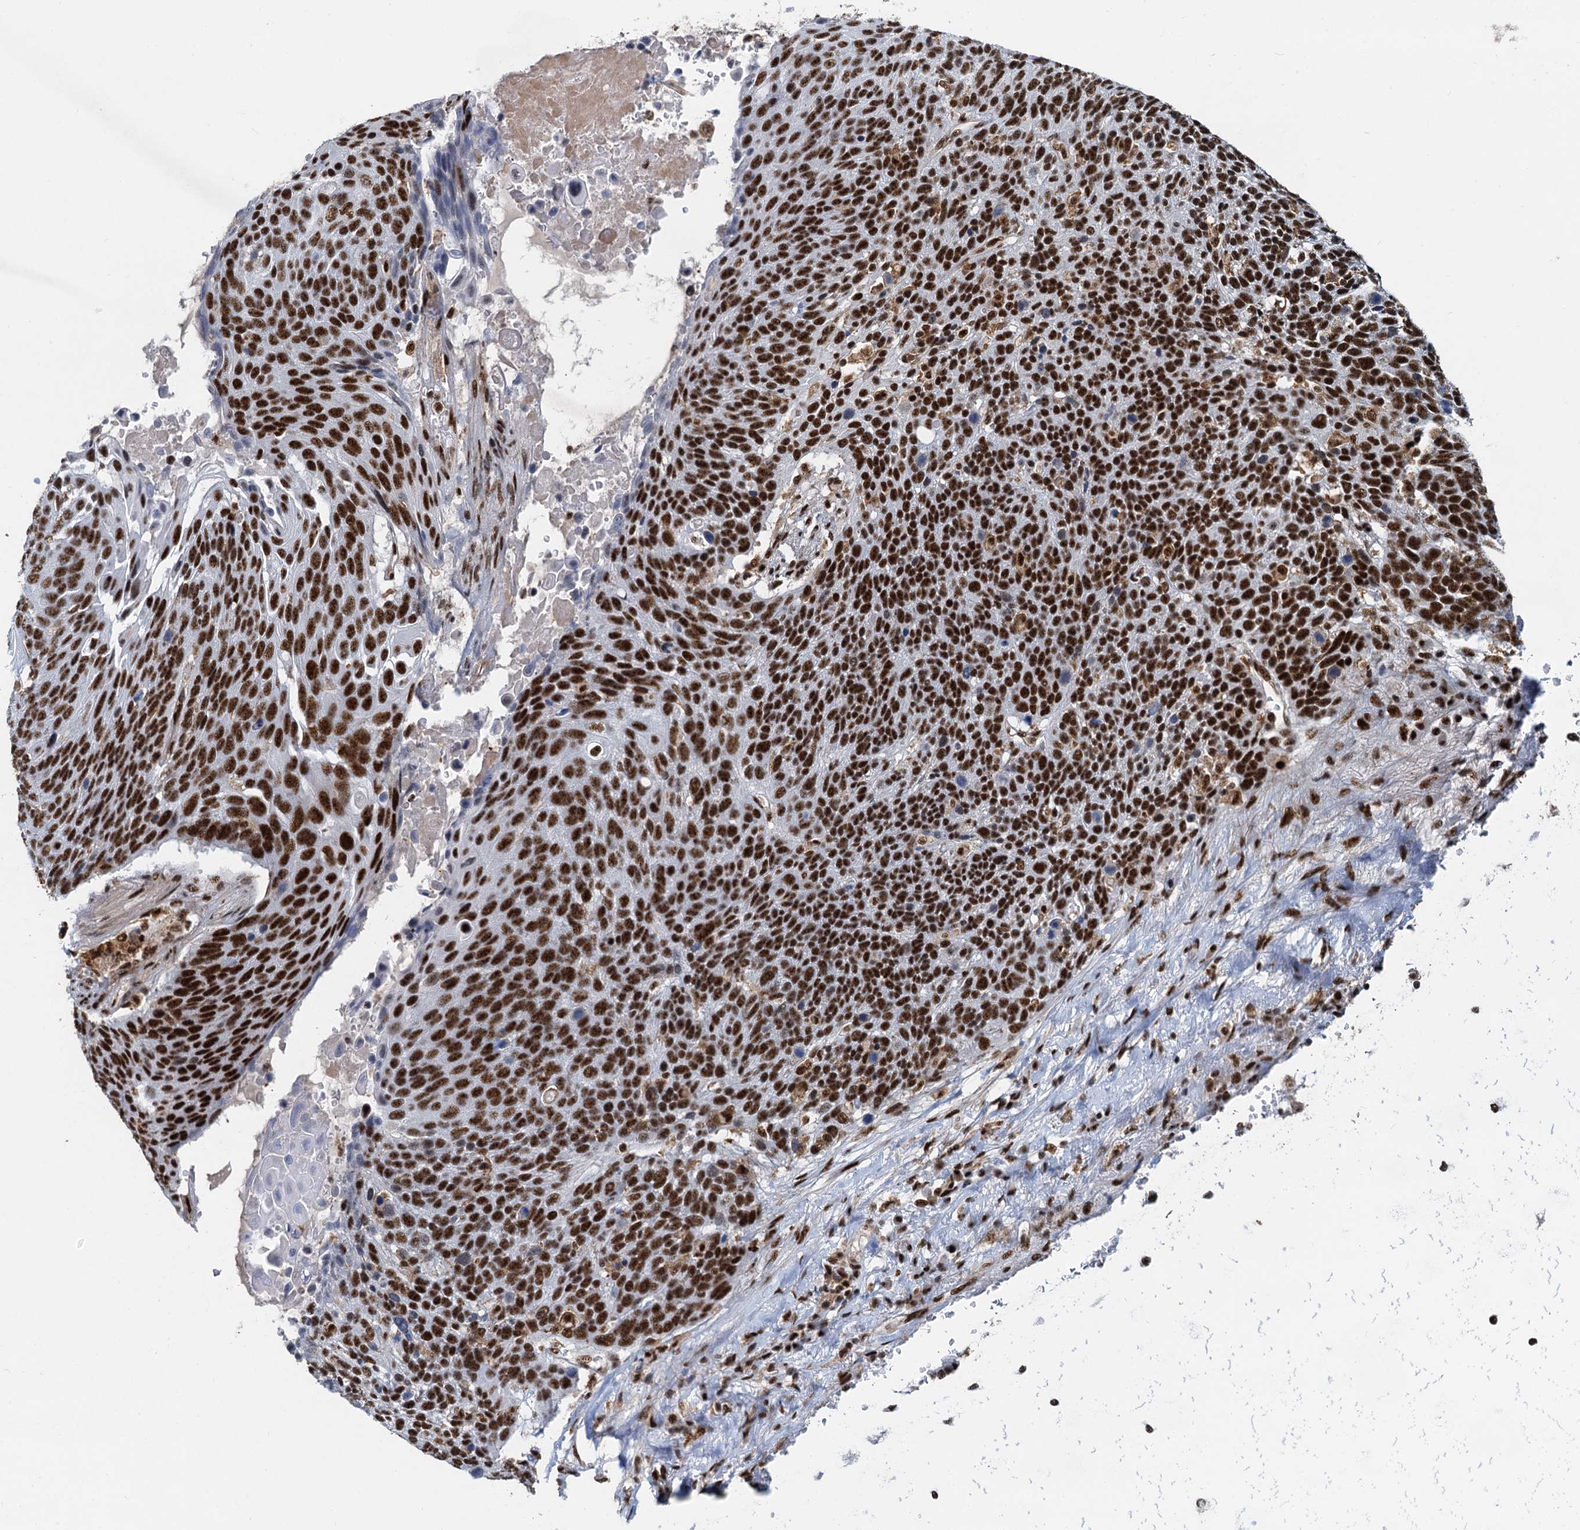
{"staining": {"intensity": "strong", "quantity": ">75%", "location": "nuclear"}, "tissue": "lung cancer", "cell_type": "Tumor cells", "image_type": "cancer", "snomed": [{"axis": "morphology", "description": "Squamous cell carcinoma, NOS"}, {"axis": "topography", "description": "Lung"}], "caption": "Protein expression analysis of squamous cell carcinoma (lung) shows strong nuclear expression in approximately >75% of tumor cells. Nuclei are stained in blue.", "gene": "RBM26", "patient": {"sex": "male", "age": 66}}